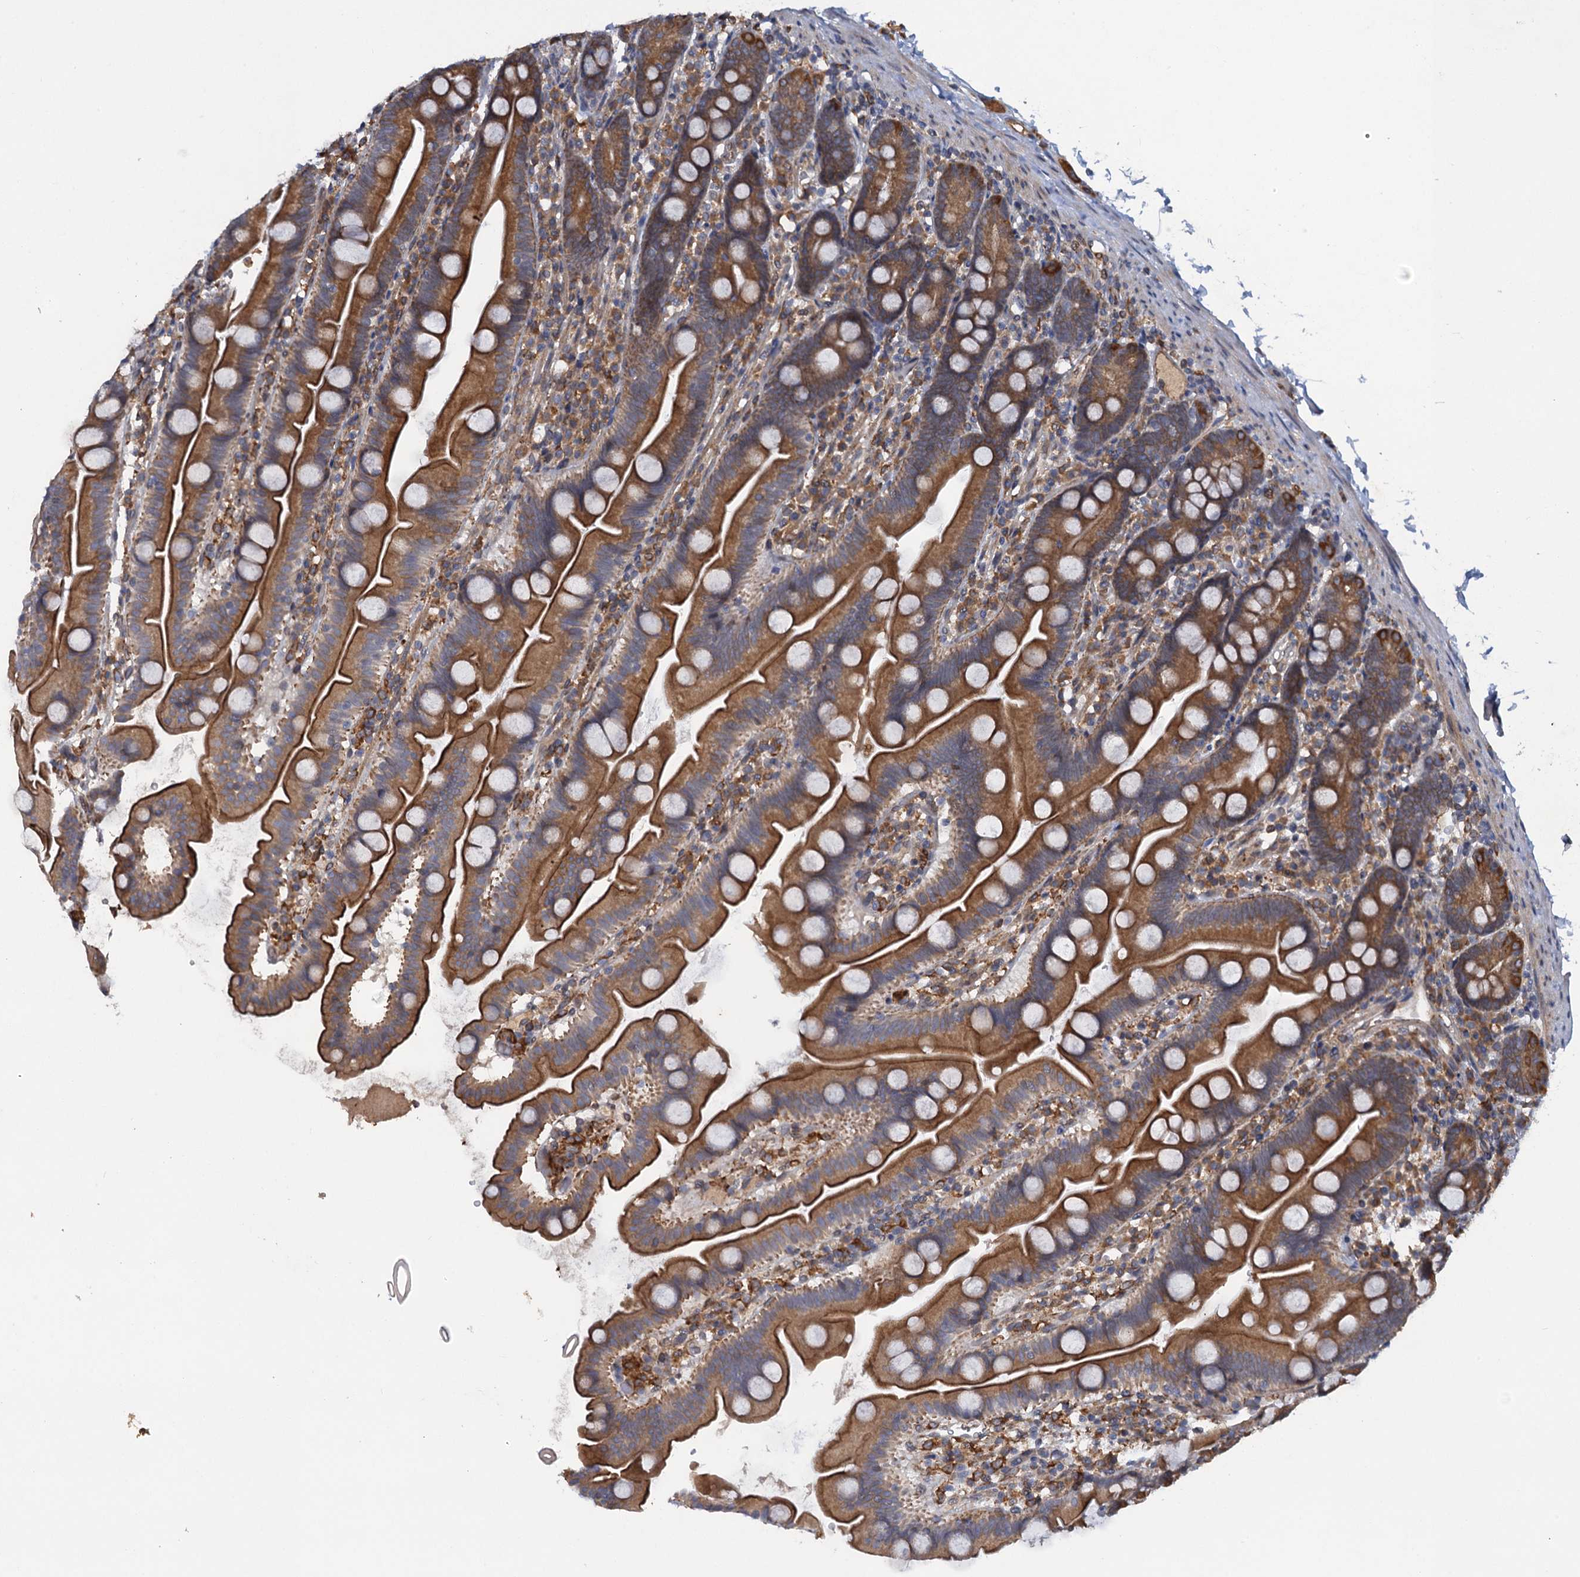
{"staining": {"intensity": "moderate", "quantity": ">75%", "location": "cytoplasmic/membranous"}, "tissue": "small intestine", "cell_type": "Glandular cells", "image_type": "normal", "snomed": [{"axis": "morphology", "description": "Normal tissue, NOS"}, {"axis": "topography", "description": "Small intestine"}], "caption": "Protein staining by immunohistochemistry exhibits moderate cytoplasmic/membranous staining in approximately >75% of glandular cells in unremarkable small intestine.", "gene": "ARMC5", "patient": {"sex": "female", "age": 68}}